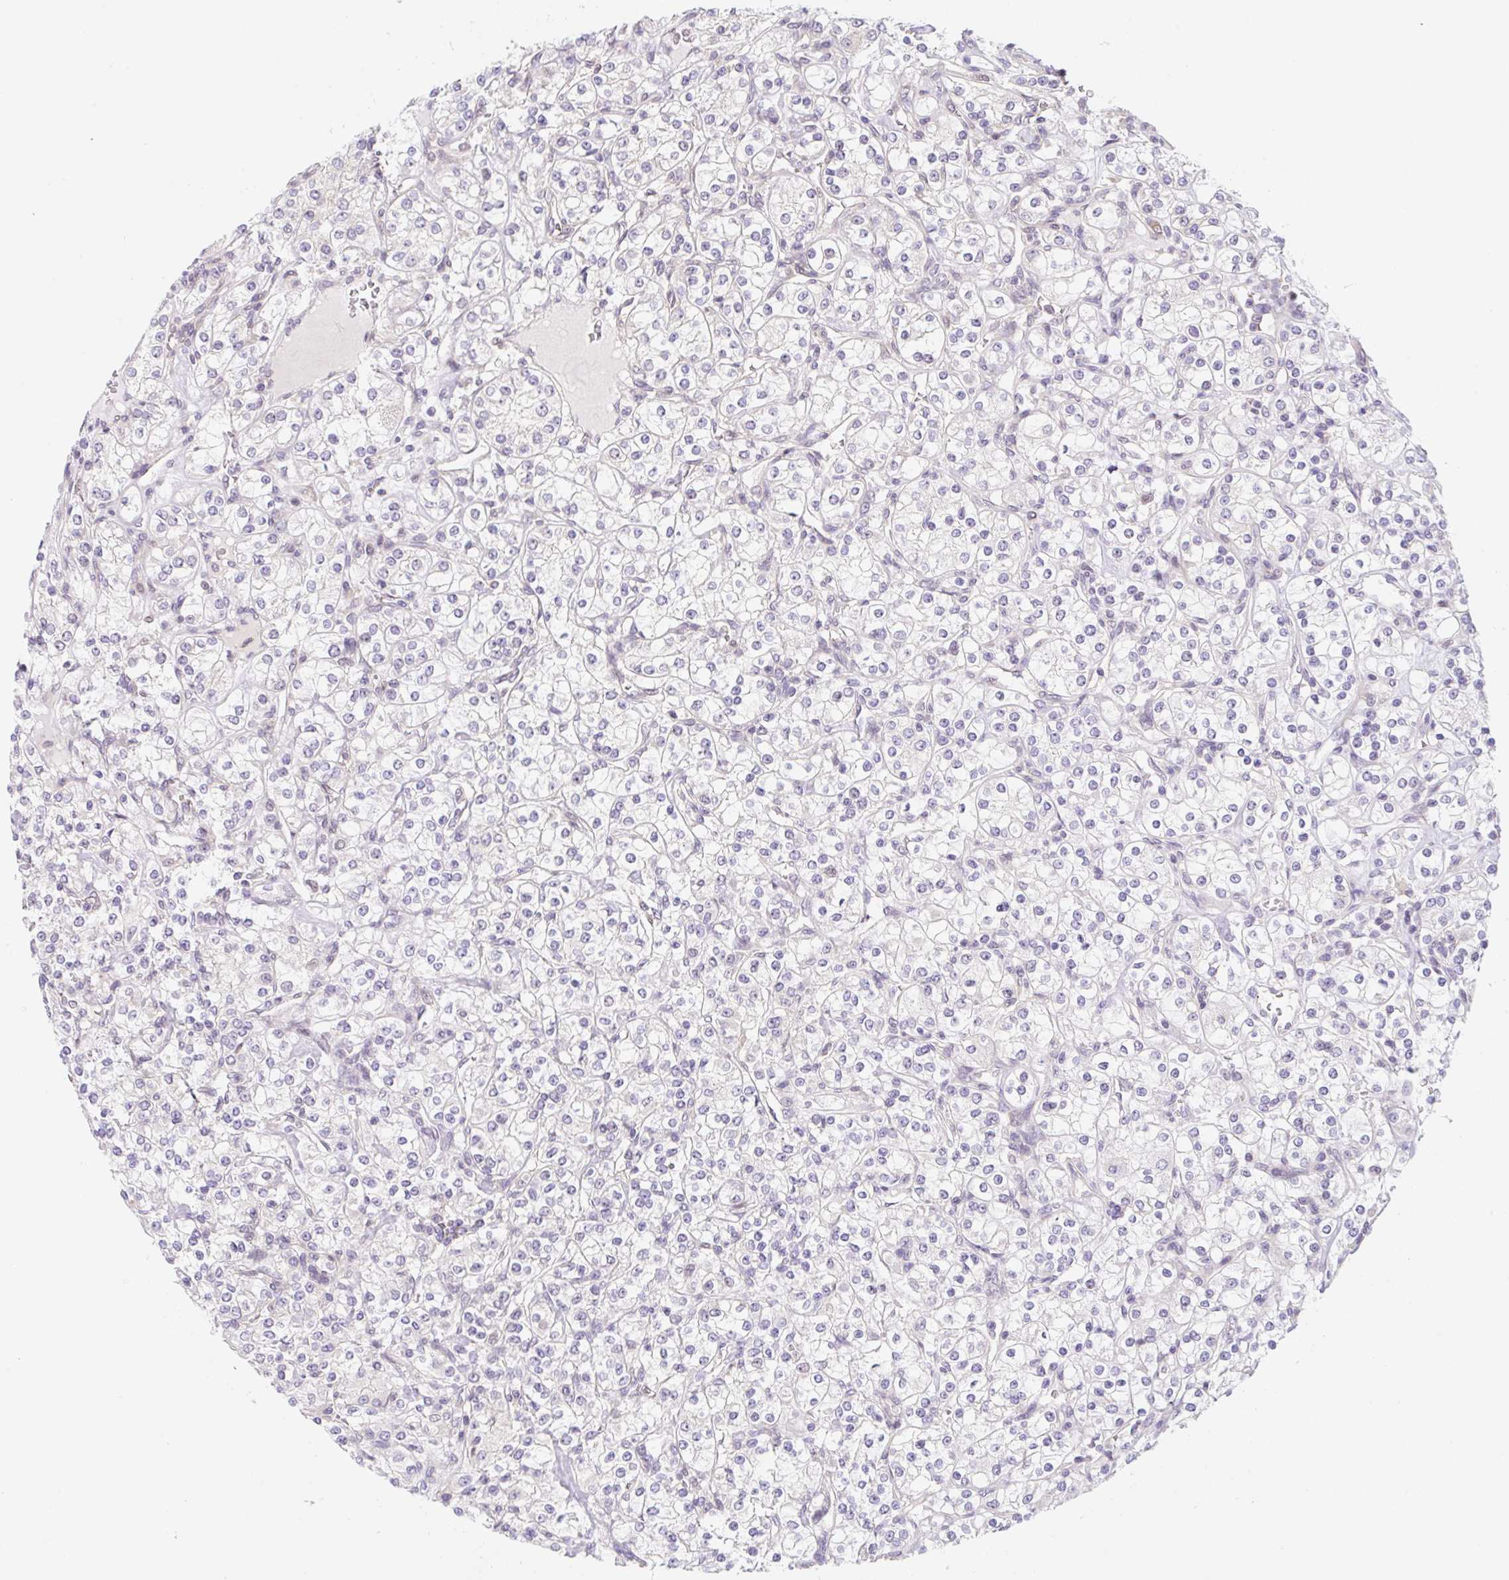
{"staining": {"intensity": "negative", "quantity": "none", "location": "none"}, "tissue": "renal cancer", "cell_type": "Tumor cells", "image_type": "cancer", "snomed": [{"axis": "morphology", "description": "Adenocarcinoma, NOS"}, {"axis": "topography", "description": "Kidney"}], "caption": "This histopathology image is of renal adenocarcinoma stained with immunohistochemistry (IHC) to label a protein in brown with the nuclei are counter-stained blue. There is no positivity in tumor cells. Nuclei are stained in blue.", "gene": "TBPL2", "patient": {"sex": "male", "age": 77}}